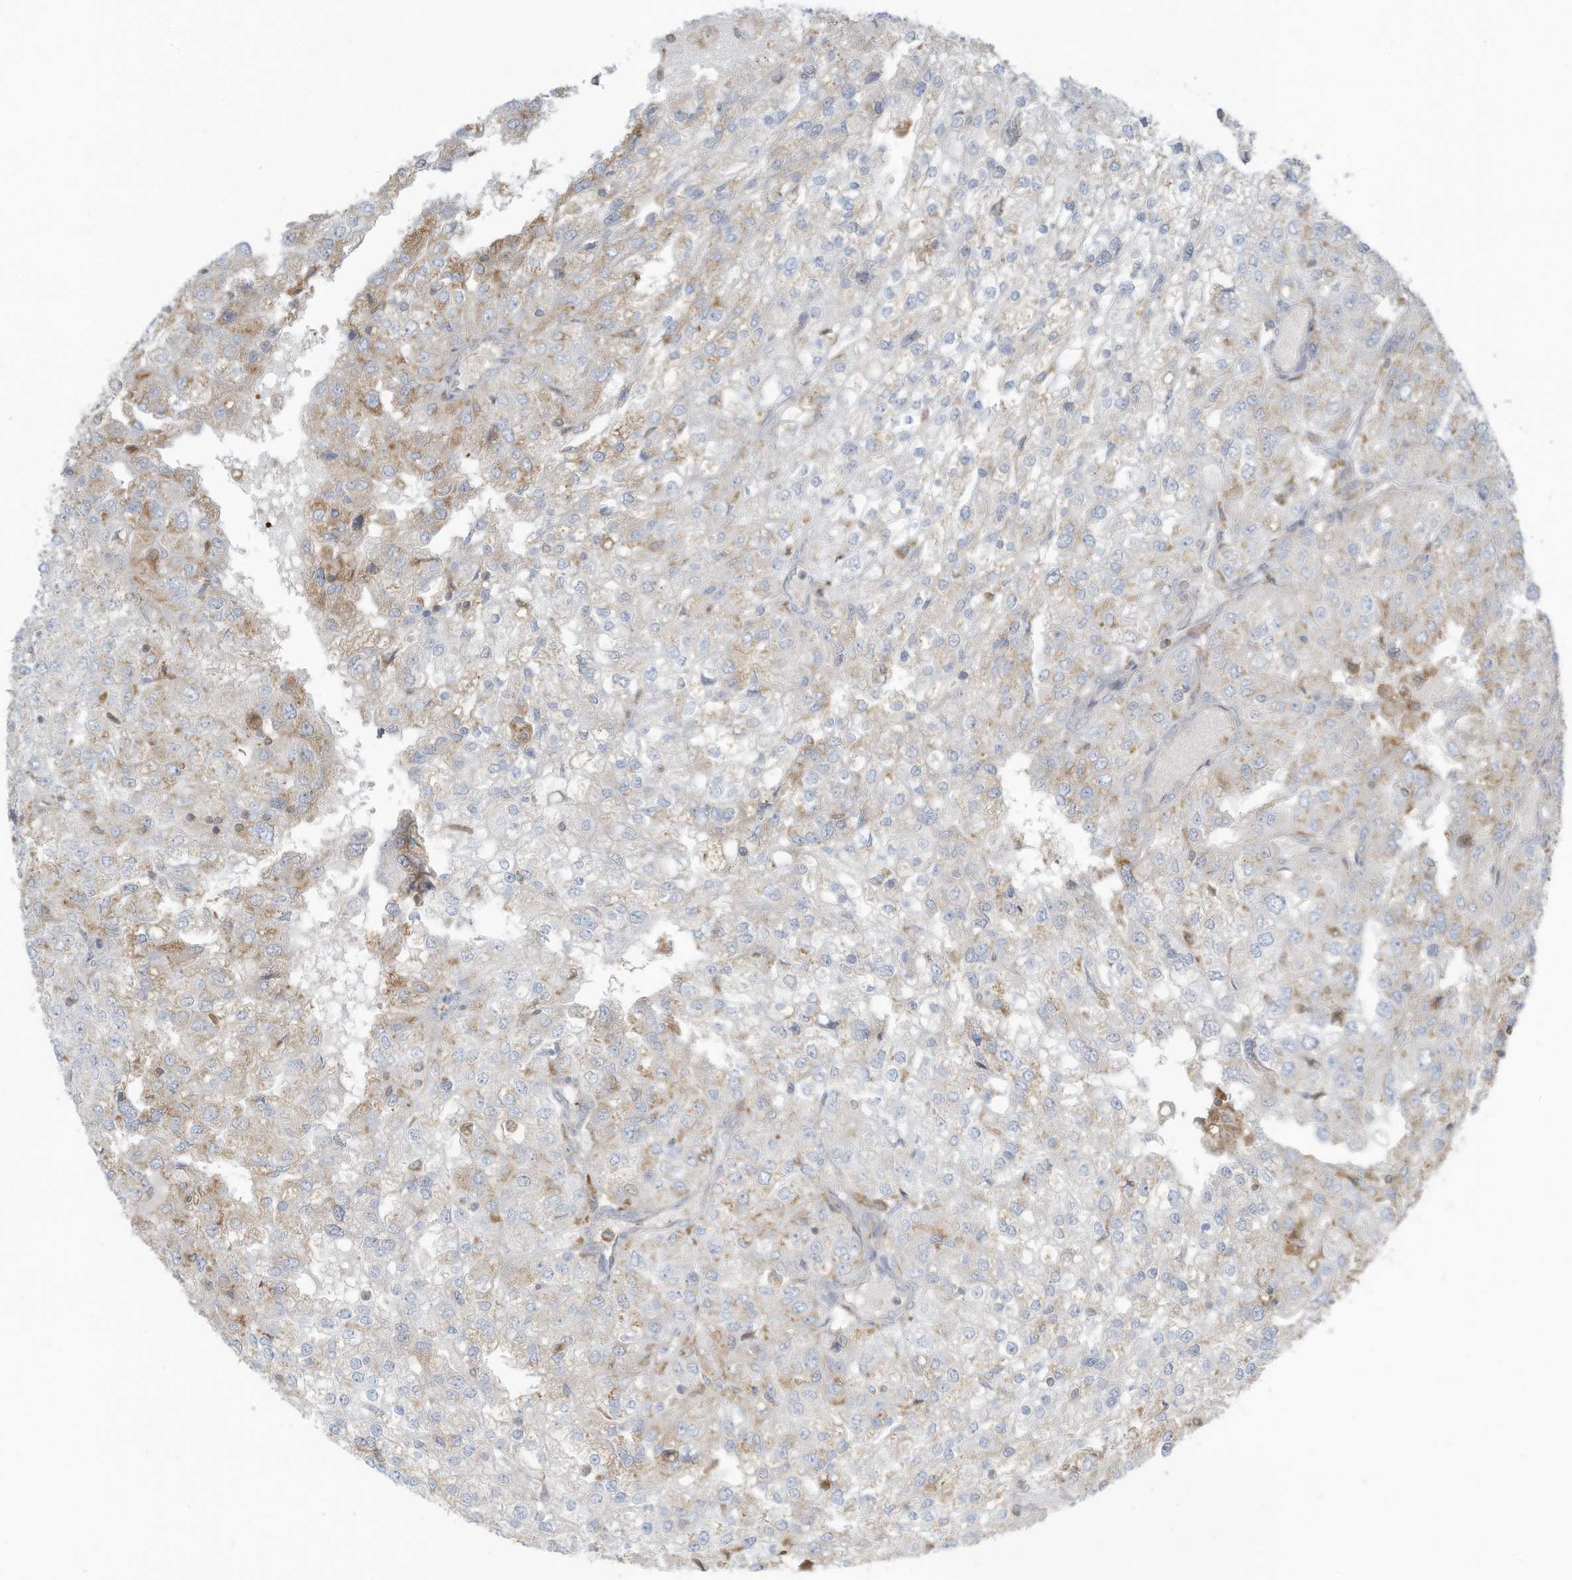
{"staining": {"intensity": "weak", "quantity": "25%-75%", "location": "cytoplasmic/membranous"}, "tissue": "renal cancer", "cell_type": "Tumor cells", "image_type": "cancer", "snomed": [{"axis": "morphology", "description": "Adenocarcinoma, NOS"}, {"axis": "topography", "description": "Kidney"}], "caption": "Immunohistochemical staining of human adenocarcinoma (renal) exhibits weak cytoplasmic/membranous protein positivity in about 25%-75% of tumor cells.", "gene": "DZIP3", "patient": {"sex": "female", "age": 54}}